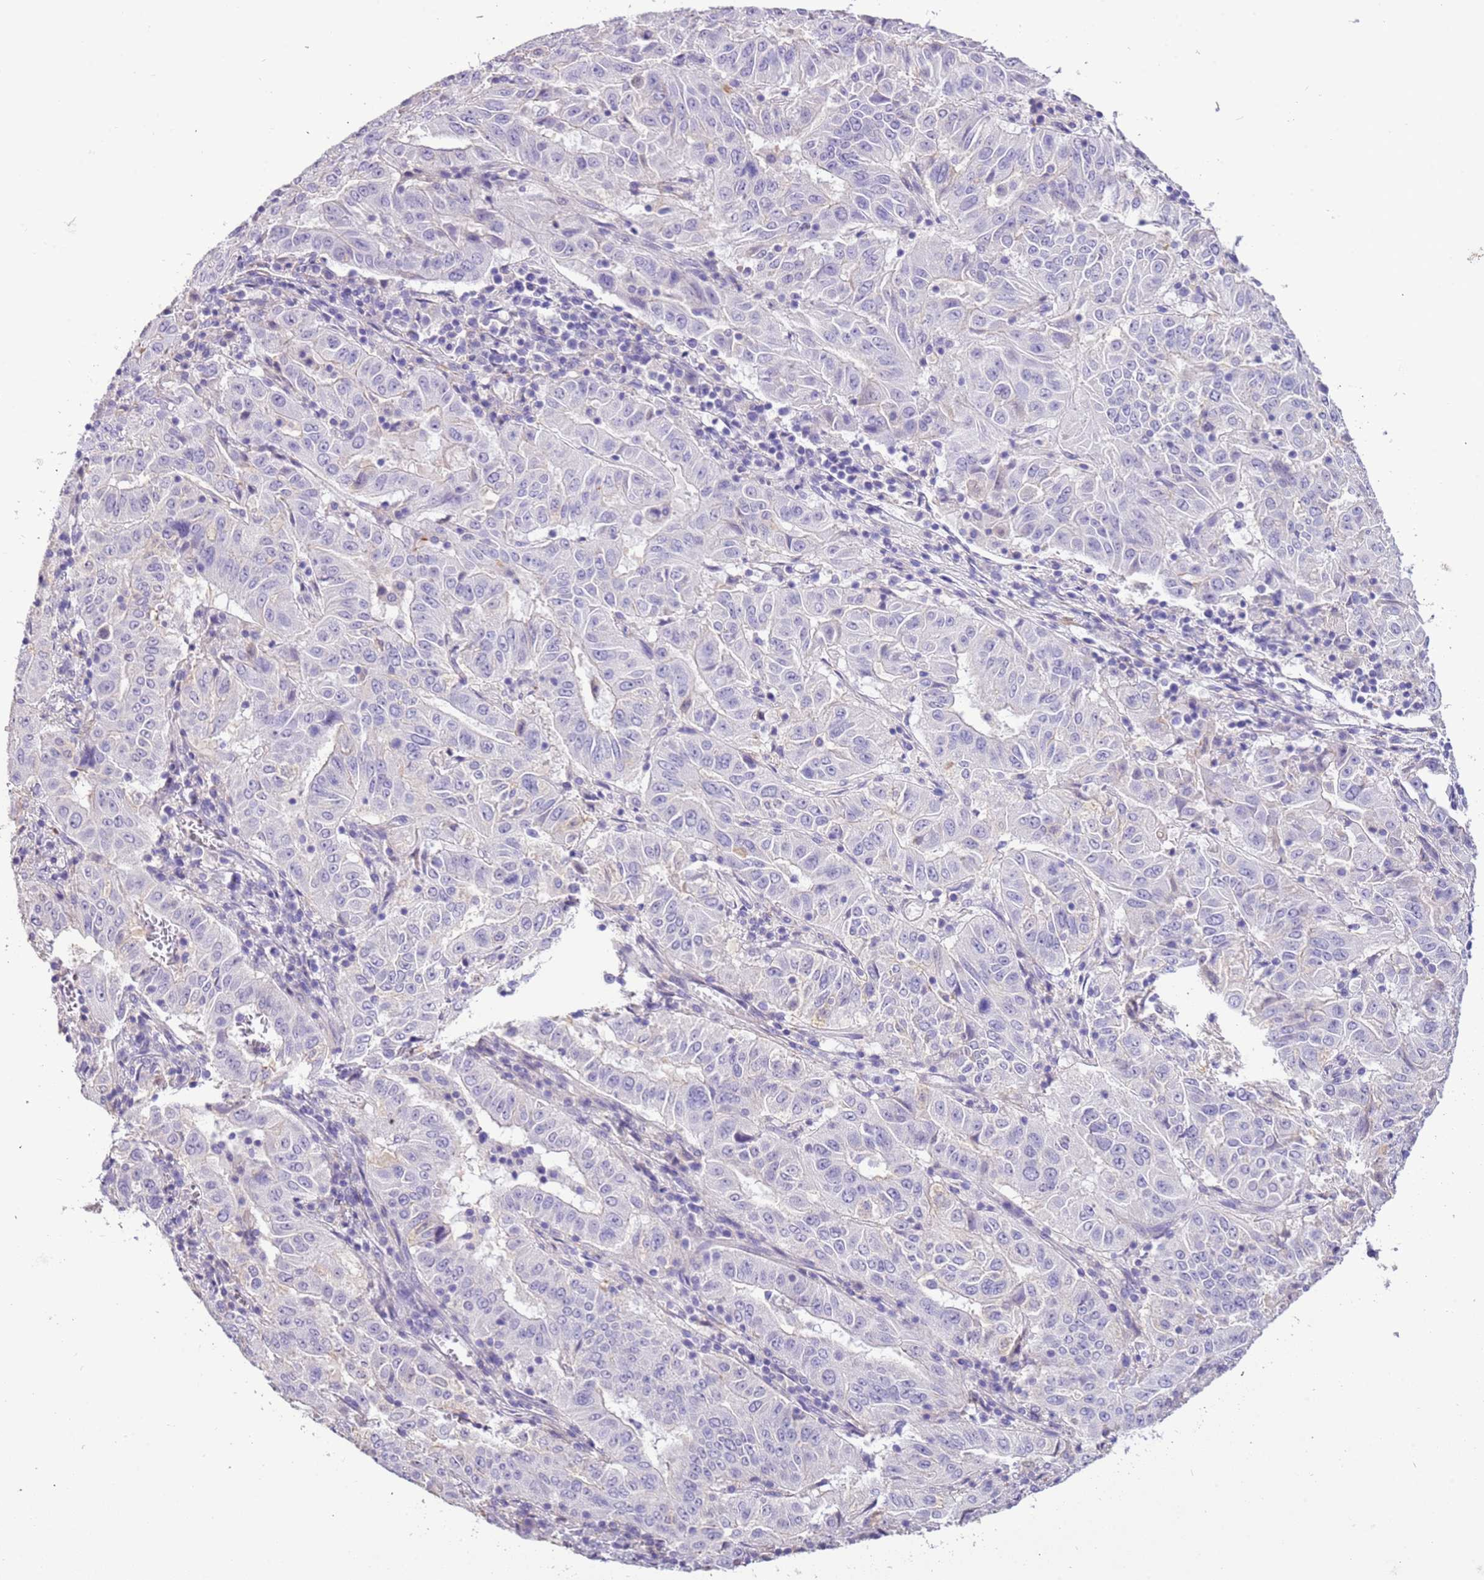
{"staining": {"intensity": "negative", "quantity": "none", "location": "none"}, "tissue": "pancreatic cancer", "cell_type": "Tumor cells", "image_type": "cancer", "snomed": [{"axis": "morphology", "description": "Adenocarcinoma, NOS"}, {"axis": "topography", "description": "Pancreas"}], "caption": "Tumor cells show no significant protein expression in pancreatic adenocarcinoma. The staining was performed using DAB (3,3'-diaminobenzidine) to visualize the protein expression in brown, while the nuclei were stained in blue with hematoxylin (Magnification: 20x).", "gene": "PCGF2", "patient": {"sex": "male", "age": 63}}